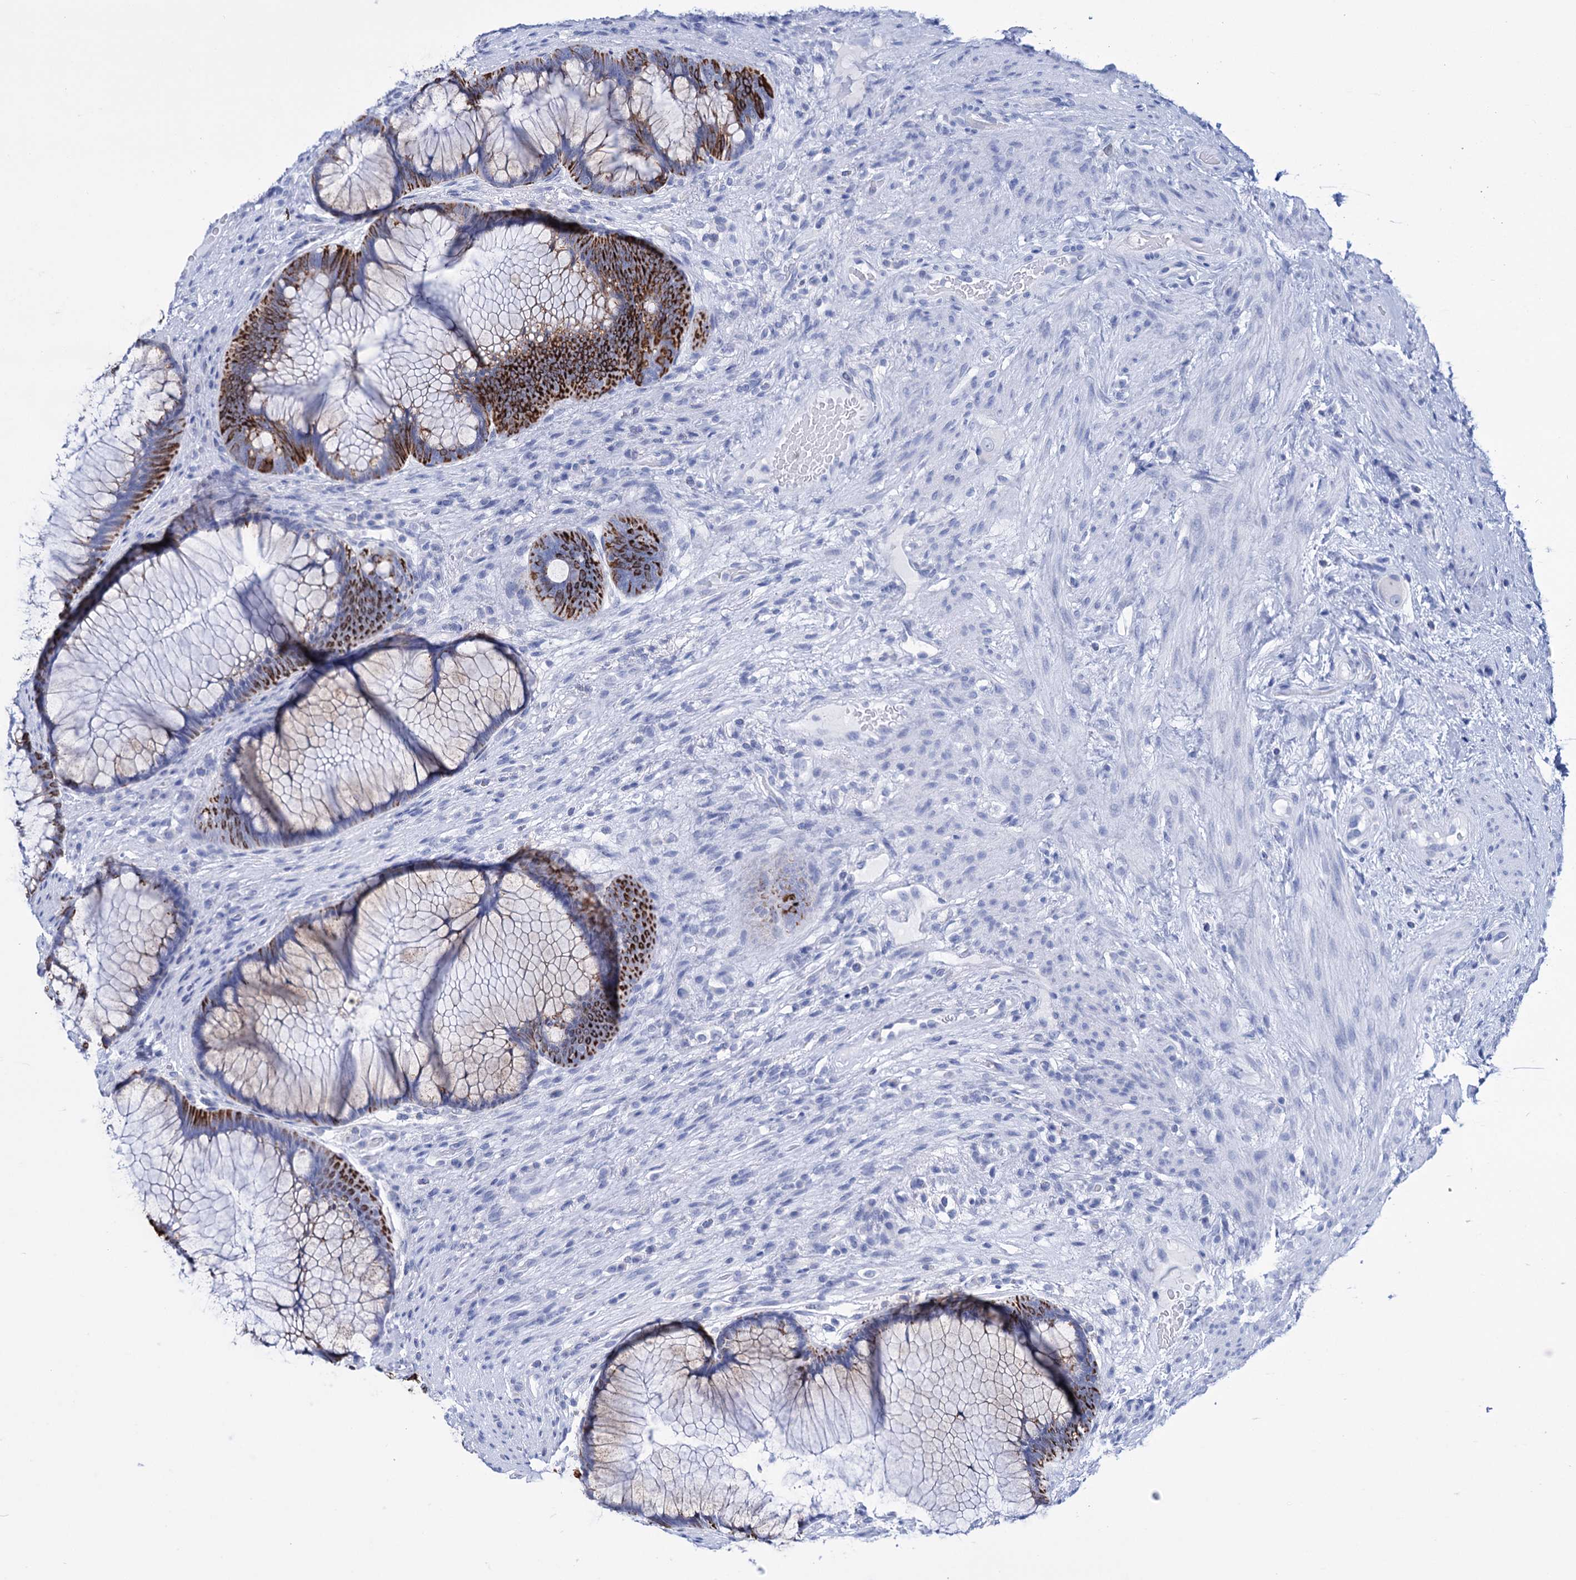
{"staining": {"intensity": "strong", "quantity": "25%-75%", "location": "cytoplasmic/membranous"}, "tissue": "rectum", "cell_type": "Glandular cells", "image_type": "normal", "snomed": [{"axis": "morphology", "description": "Normal tissue, NOS"}, {"axis": "topography", "description": "Rectum"}], "caption": "Strong cytoplasmic/membranous protein positivity is appreciated in approximately 25%-75% of glandular cells in rectum.", "gene": "FBXW12", "patient": {"sex": "male", "age": 51}}